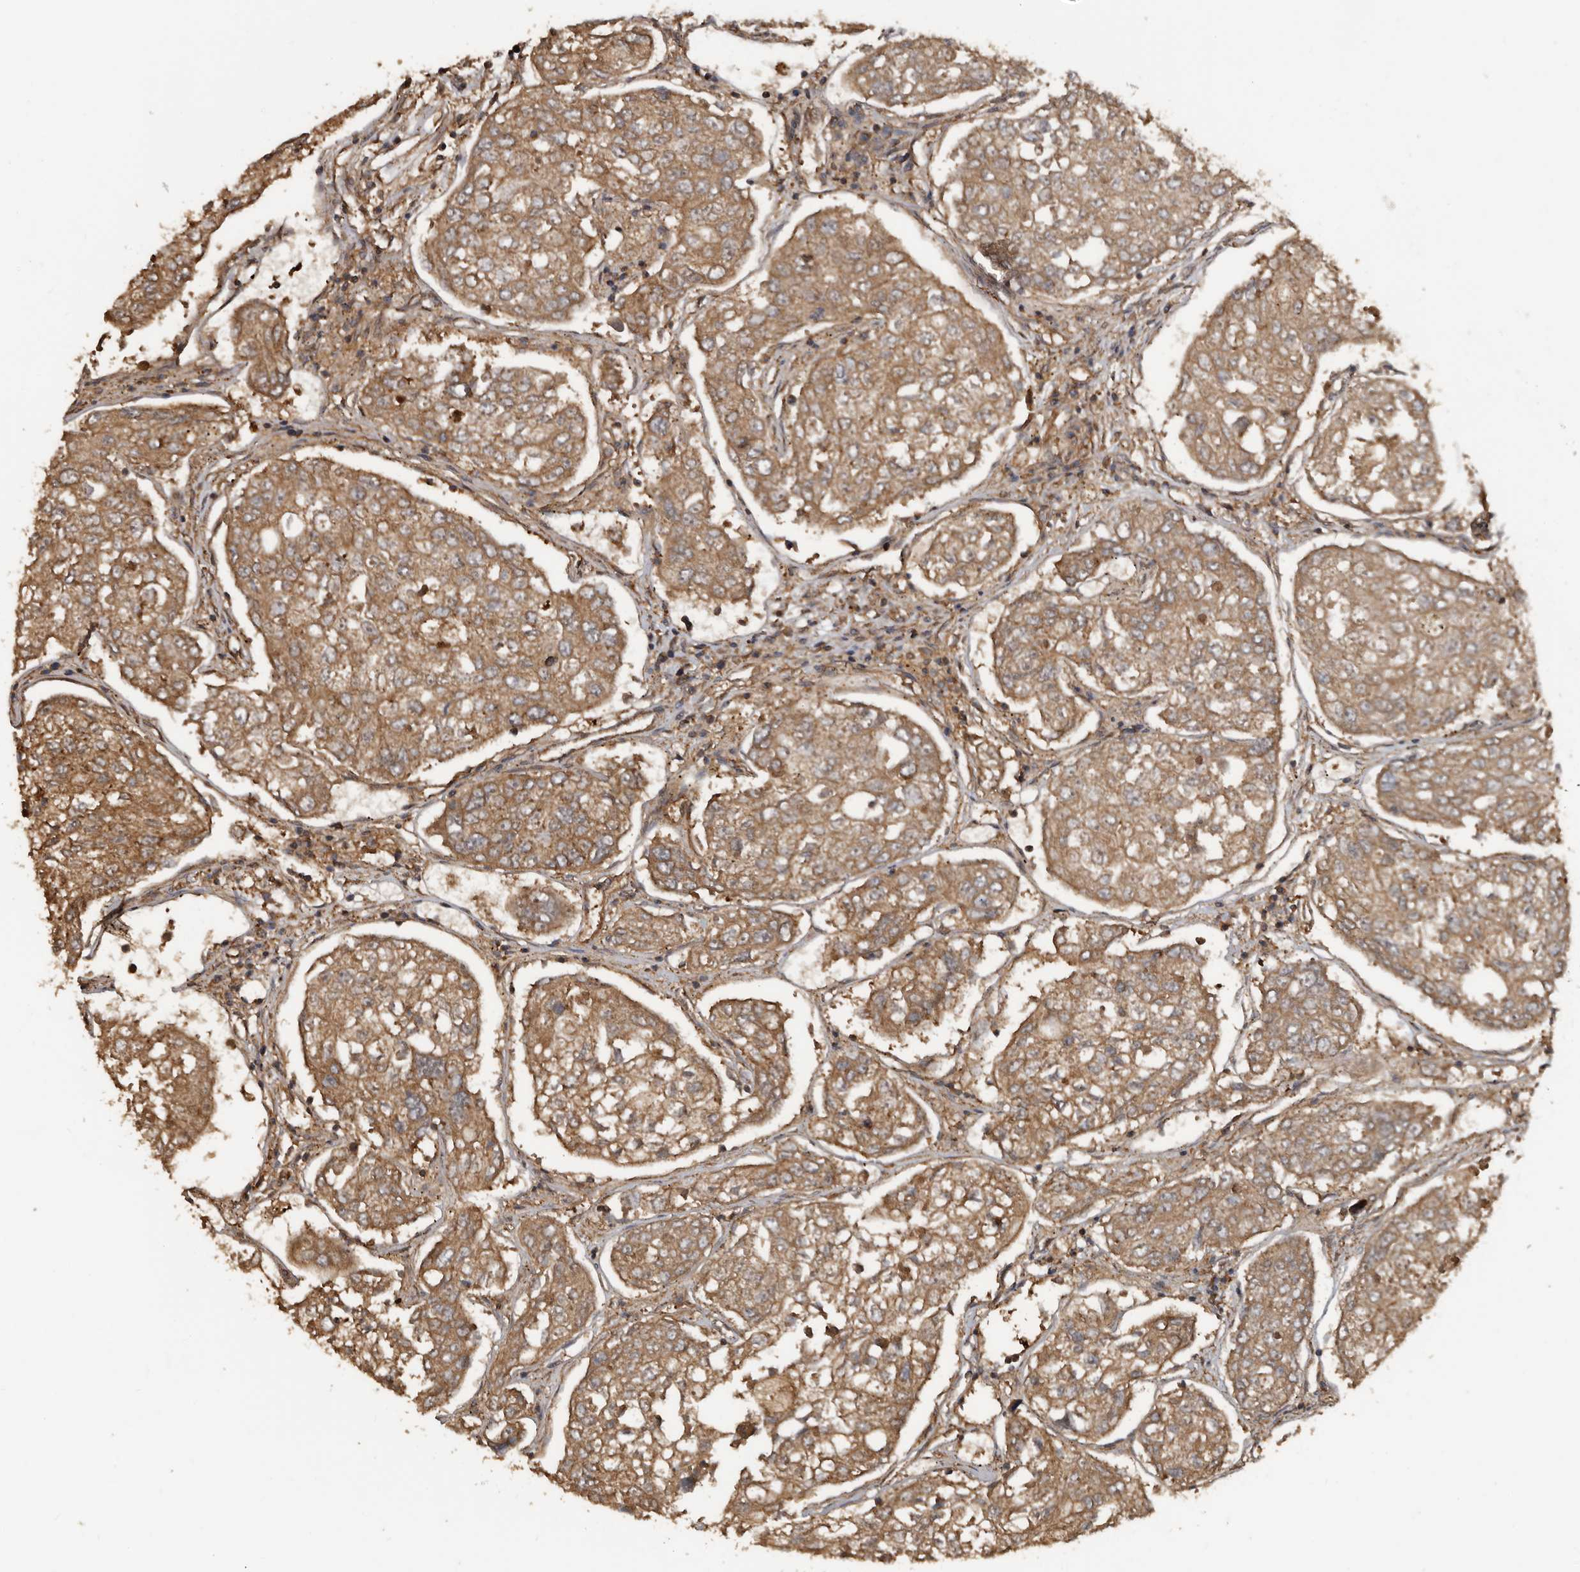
{"staining": {"intensity": "moderate", "quantity": ">75%", "location": "cytoplasmic/membranous"}, "tissue": "urothelial cancer", "cell_type": "Tumor cells", "image_type": "cancer", "snomed": [{"axis": "morphology", "description": "Urothelial carcinoma, High grade"}, {"axis": "topography", "description": "Lymph node"}, {"axis": "topography", "description": "Urinary bladder"}], "caption": "Immunohistochemistry (IHC) image of human urothelial carcinoma (high-grade) stained for a protein (brown), which shows medium levels of moderate cytoplasmic/membranous positivity in approximately >75% of tumor cells.", "gene": "EXOC3L1", "patient": {"sex": "male", "age": 51}}